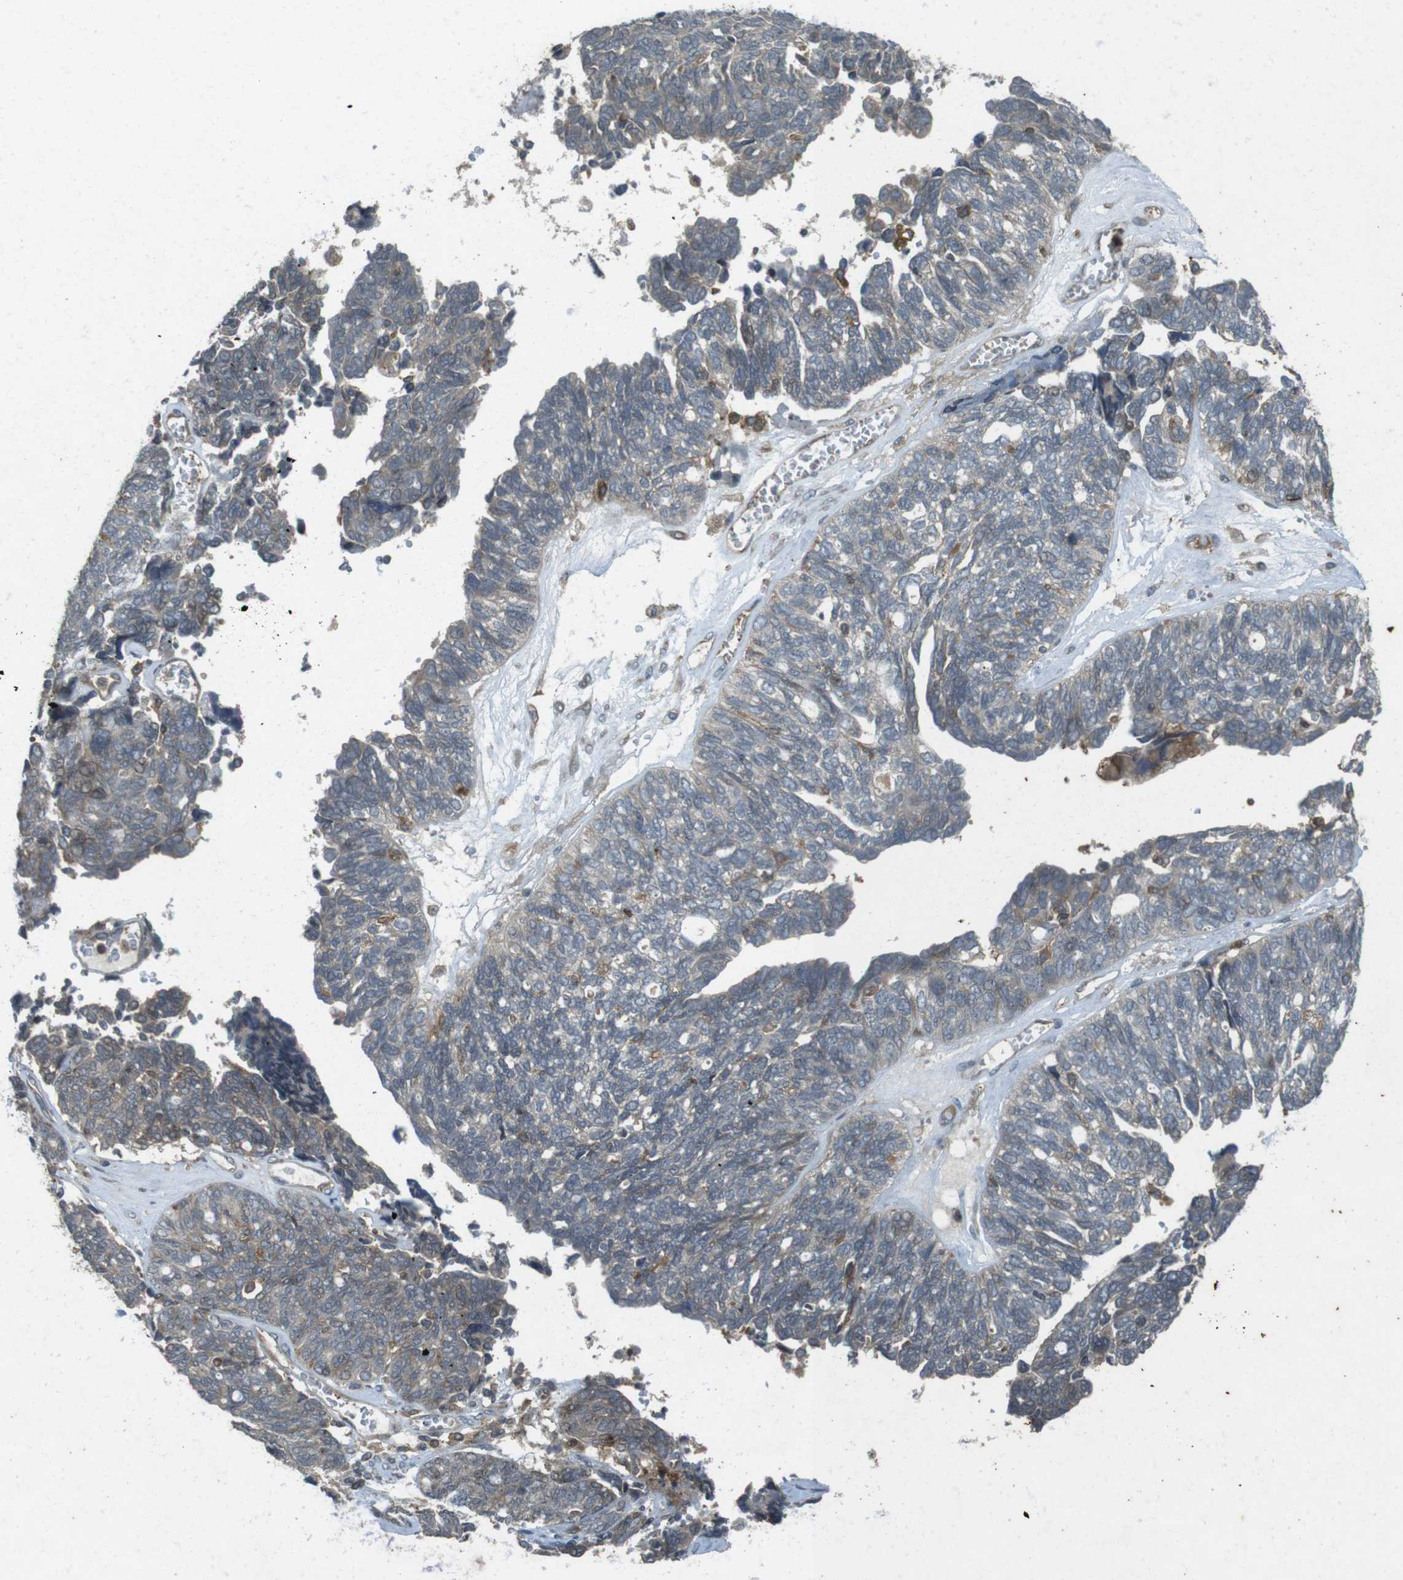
{"staining": {"intensity": "weak", "quantity": "<25%", "location": "cytoplasmic/membranous"}, "tissue": "ovarian cancer", "cell_type": "Tumor cells", "image_type": "cancer", "snomed": [{"axis": "morphology", "description": "Cystadenocarcinoma, serous, NOS"}, {"axis": "topography", "description": "Ovary"}], "caption": "Tumor cells show no significant staining in ovarian serous cystadenocarcinoma.", "gene": "ZYX", "patient": {"sex": "female", "age": 79}}